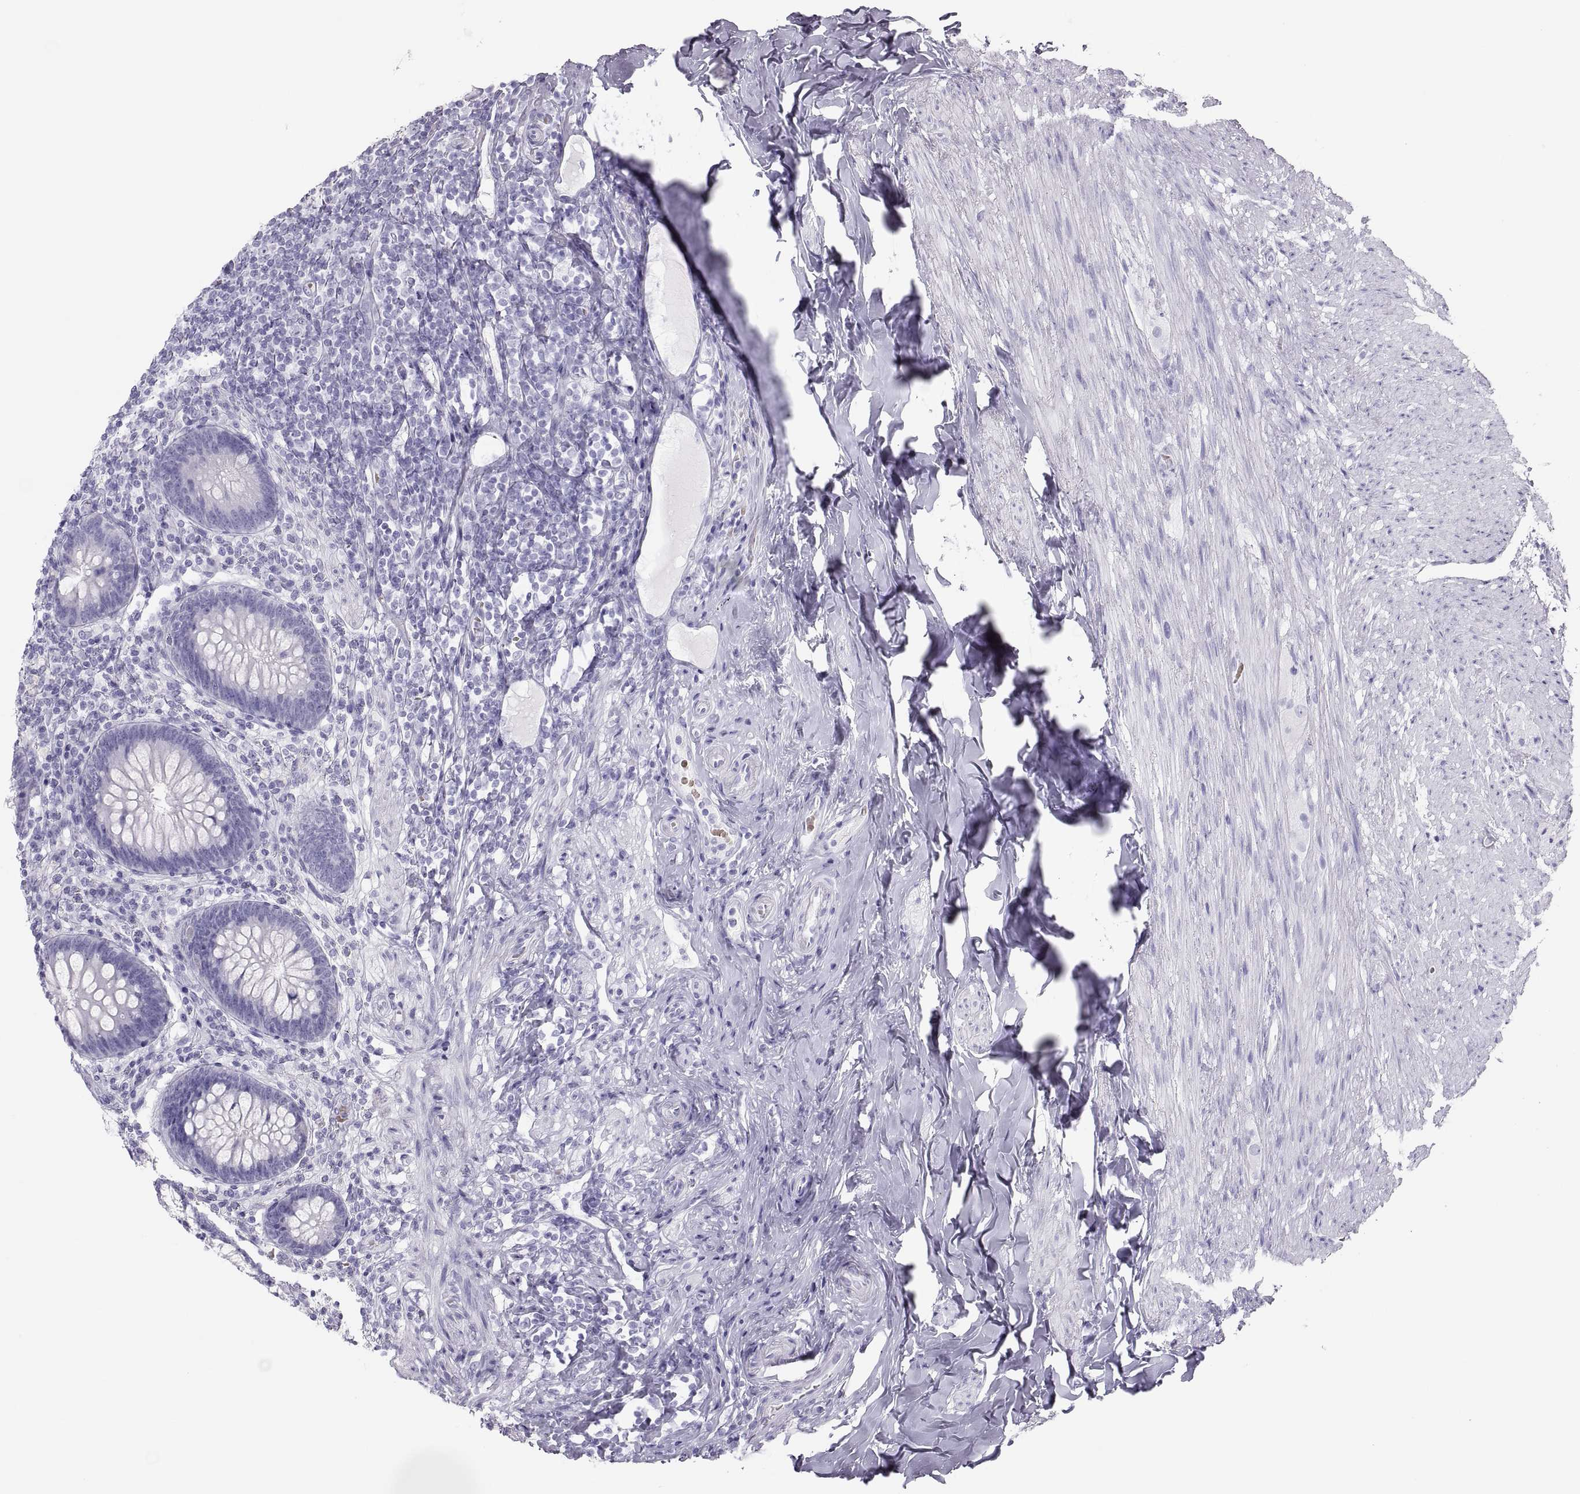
{"staining": {"intensity": "negative", "quantity": "none", "location": "none"}, "tissue": "appendix", "cell_type": "Glandular cells", "image_type": "normal", "snomed": [{"axis": "morphology", "description": "Normal tissue, NOS"}, {"axis": "topography", "description": "Appendix"}], "caption": "Protein analysis of normal appendix reveals no significant positivity in glandular cells.", "gene": "SEMG1", "patient": {"sex": "male", "age": 47}}